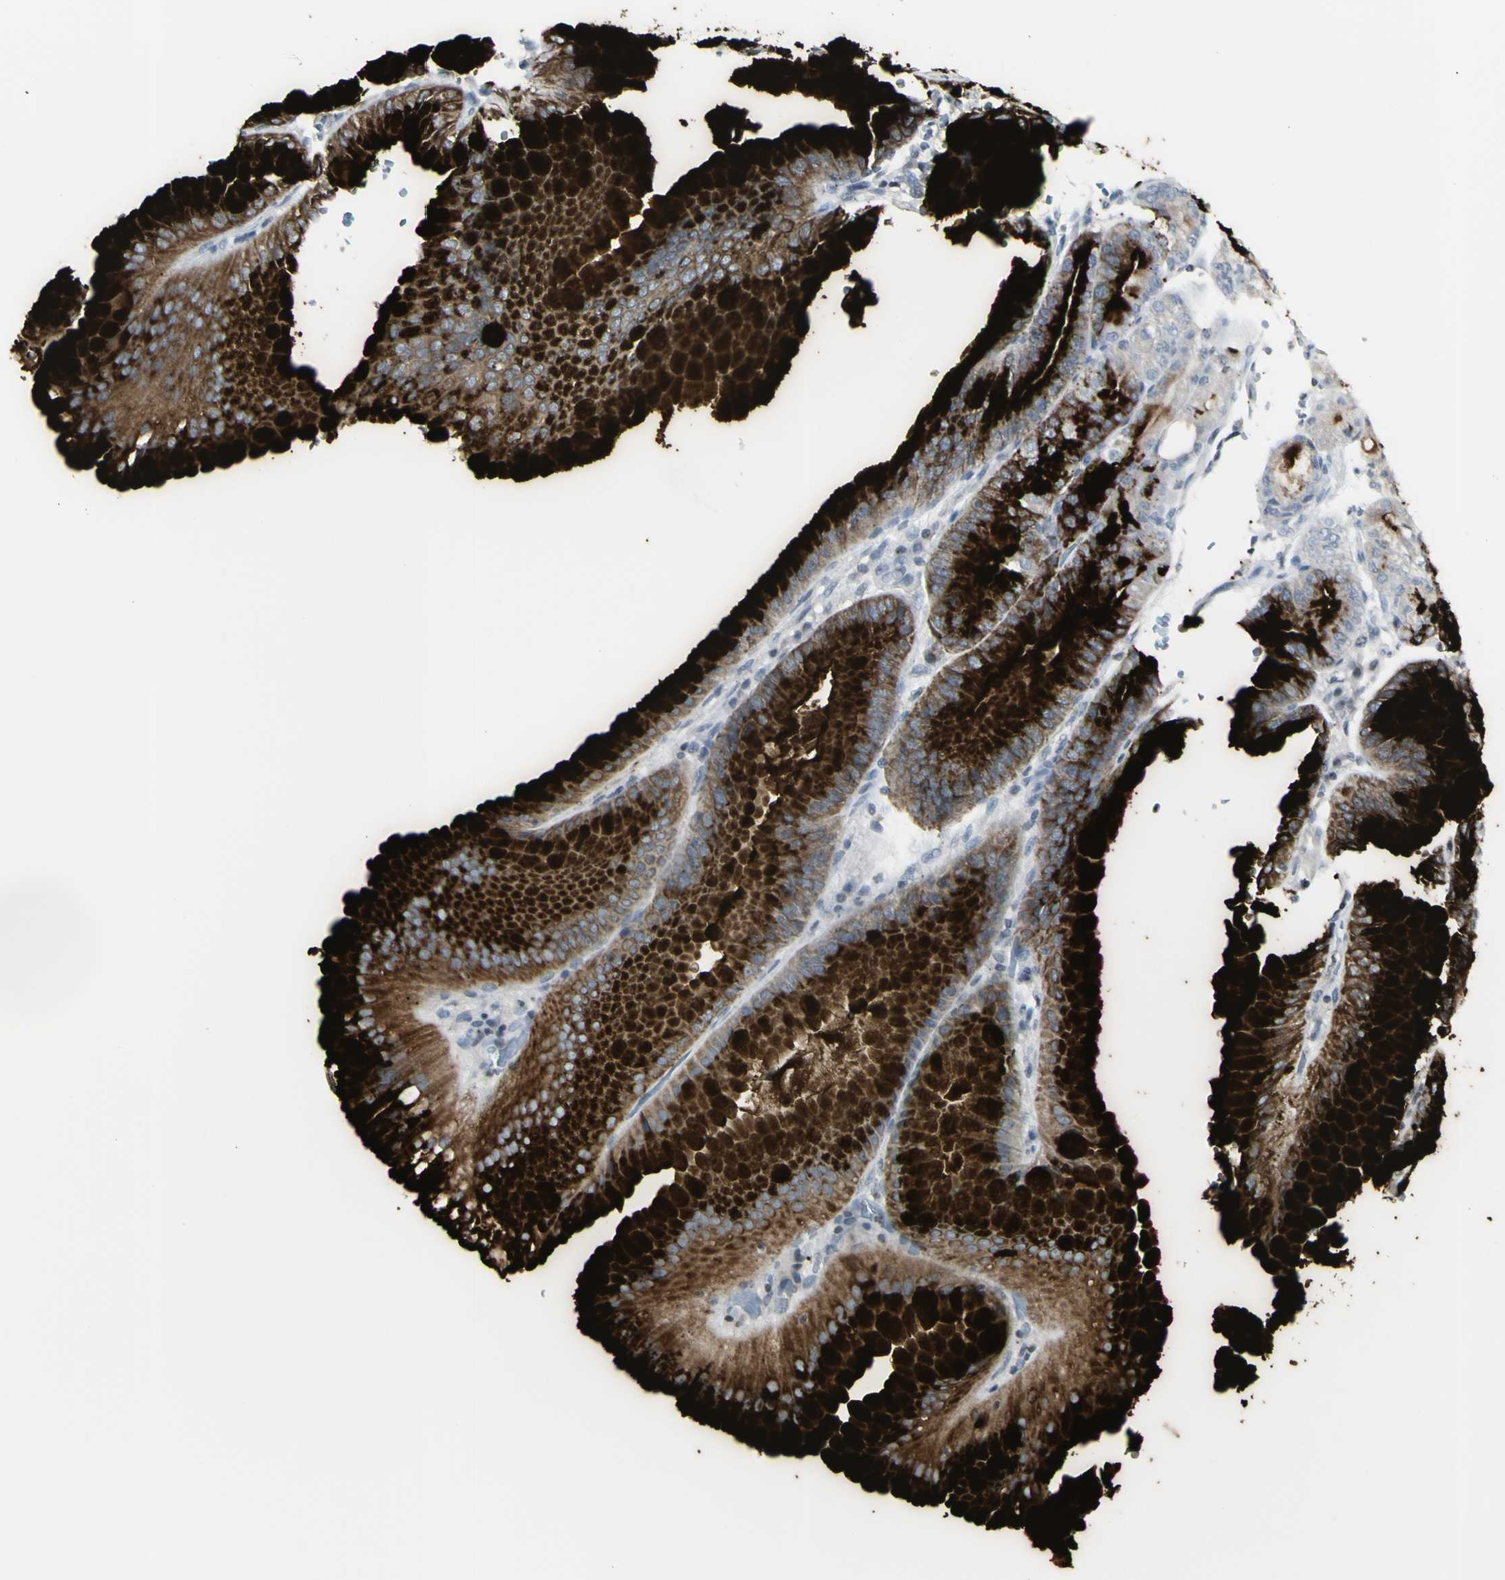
{"staining": {"intensity": "strong", "quantity": "25%-75%", "location": "cytoplasmic/membranous"}, "tissue": "stomach", "cell_type": "Glandular cells", "image_type": "normal", "snomed": [{"axis": "morphology", "description": "Normal tissue, NOS"}, {"axis": "topography", "description": "Stomach, lower"}], "caption": "Human stomach stained for a protein (brown) exhibits strong cytoplasmic/membranous positive expression in about 25%-75% of glandular cells.", "gene": "MUC5AC", "patient": {"sex": "male", "age": 71}}